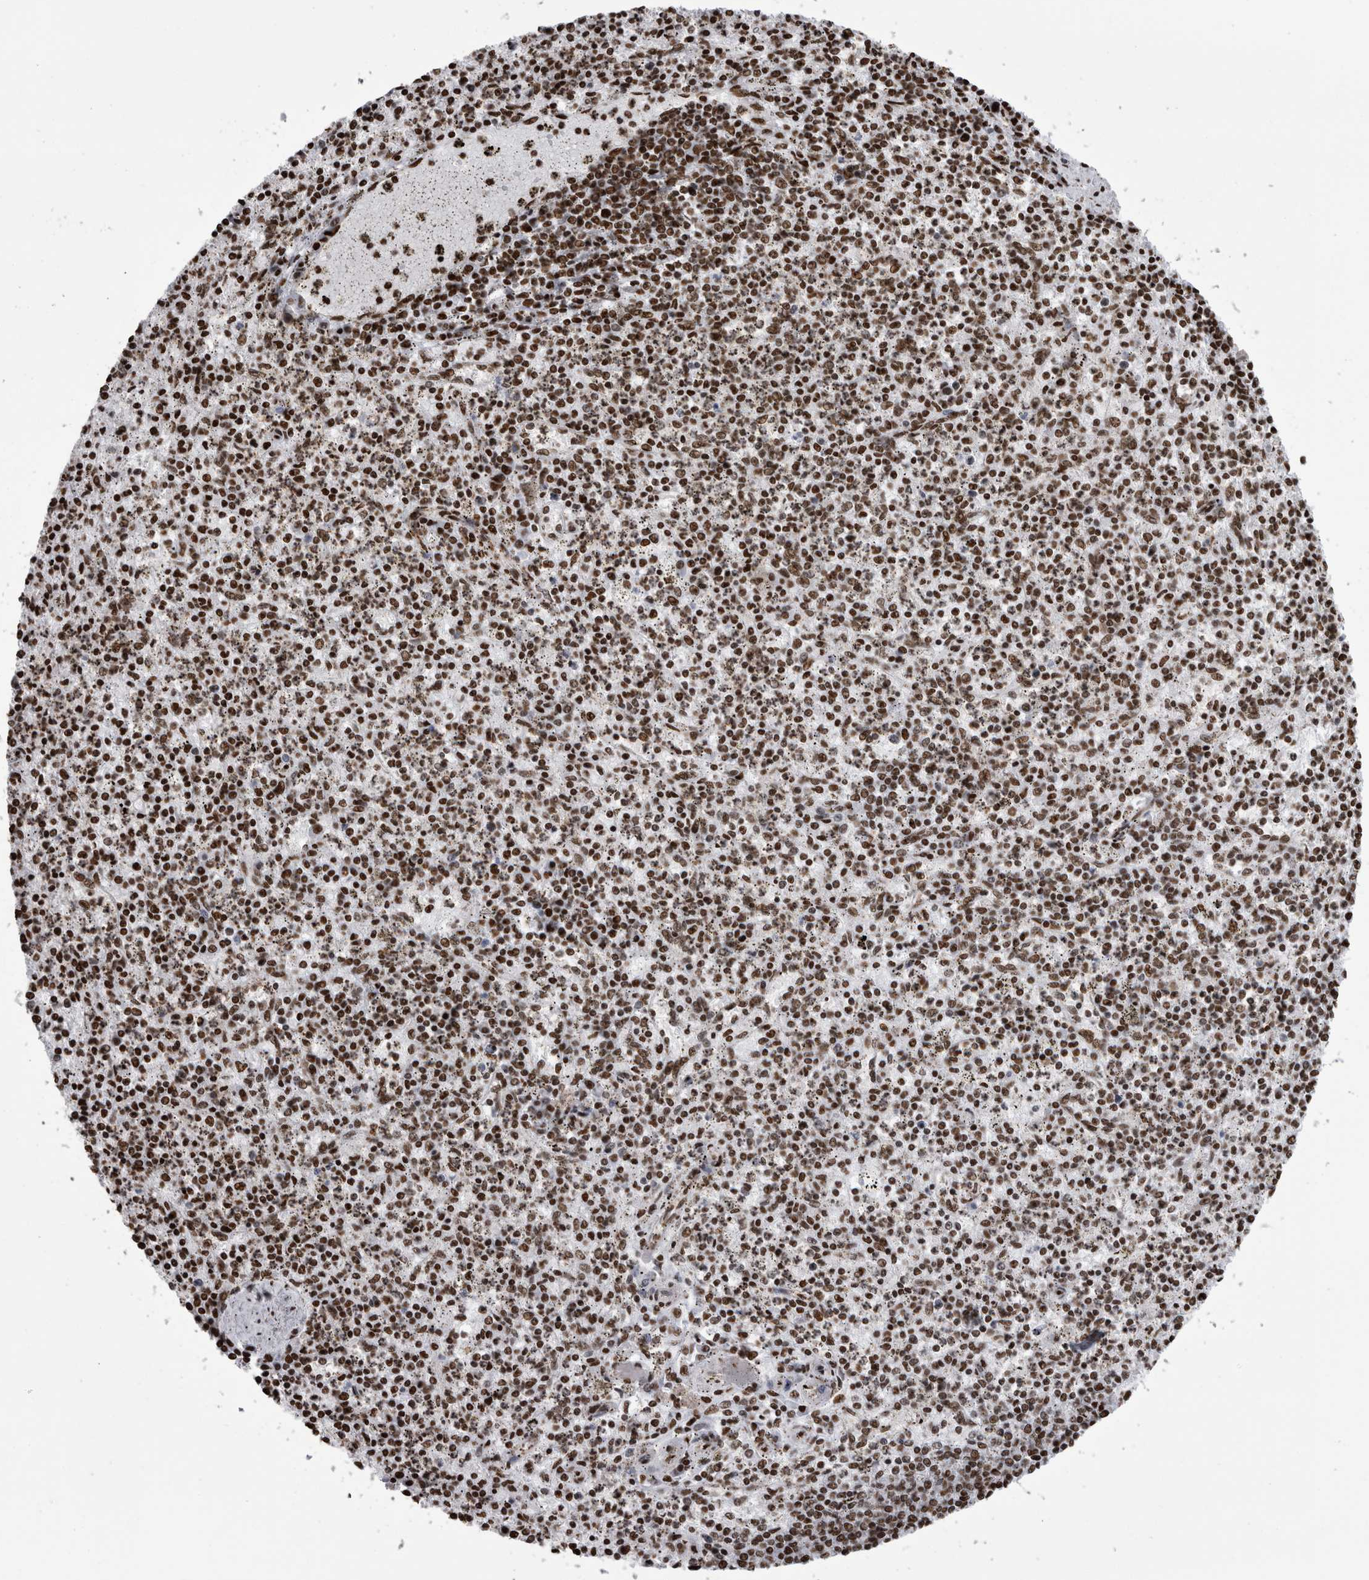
{"staining": {"intensity": "strong", "quantity": ">75%", "location": "nuclear"}, "tissue": "spleen", "cell_type": "Cells in red pulp", "image_type": "normal", "snomed": [{"axis": "morphology", "description": "Normal tissue, NOS"}, {"axis": "topography", "description": "Spleen"}], "caption": "Spleen stained for a protein (brown) reveals strong nuclear positive positivity in about >75% of cells in red pulp.", "gene": "HNRNPM", "patient": {"sex": "male", "age": 72}}